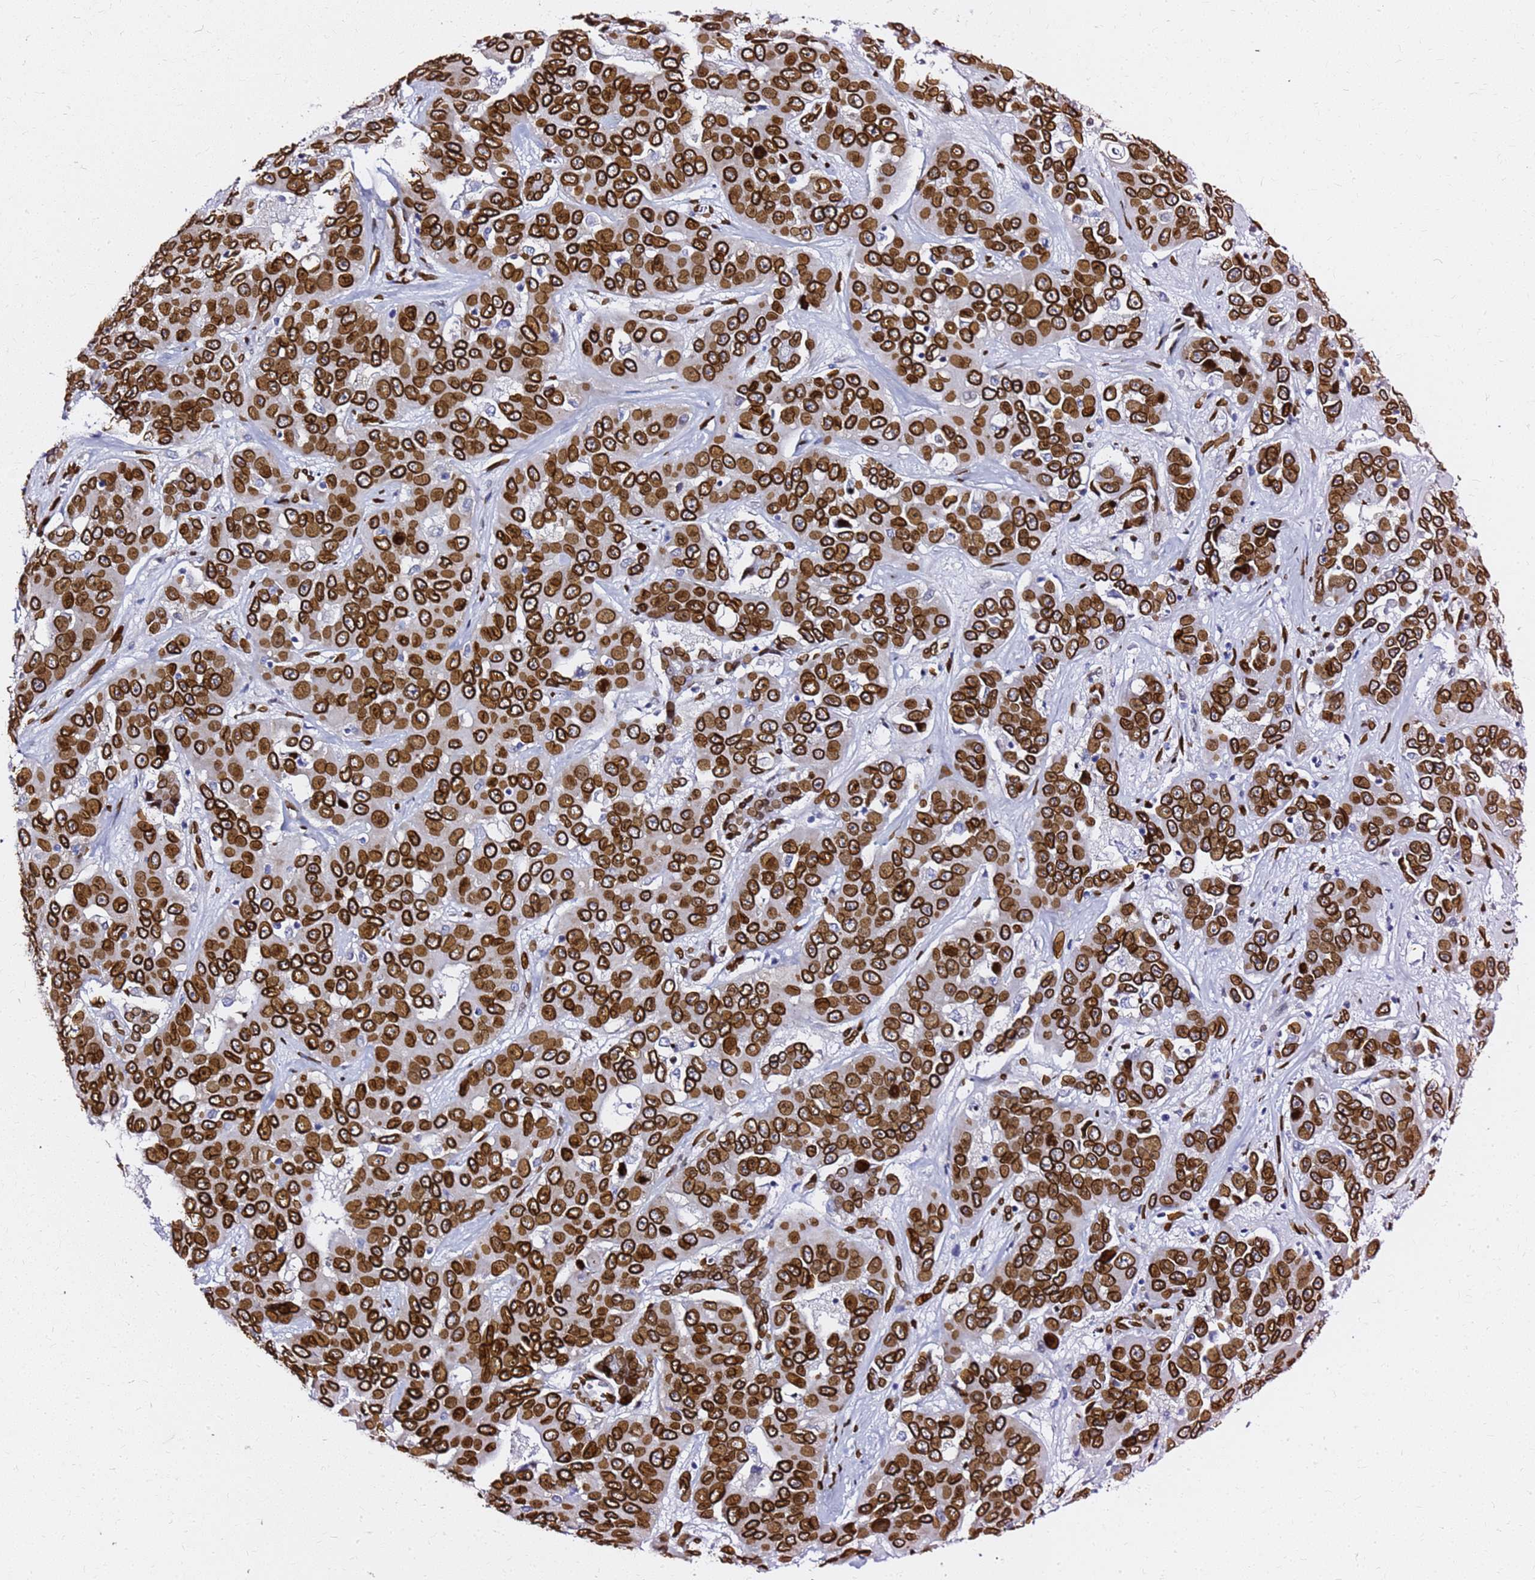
{"staining": {"intensity": "strong", "quantity": ">75%", "location": "cytoplasmic/membranous,nuclear"}, "tissue": "liver cancer", "cell_type": "Tumor cells", "image_type": "cancer", "snomed": [{"axis": "morphology", "description": "Cholangiocarcinoma"}, {"axis": "topography", "description": "Liver"}], "caption": "IHC histopathology image of liver cancer stained for a protein (brown), which reveals high levels of strong cytoplasmic/membranous and nuclear staining in about >75% of tumor cells.", "gene": "C6orf141", "patient": {"sex": "female", "age": 52}}